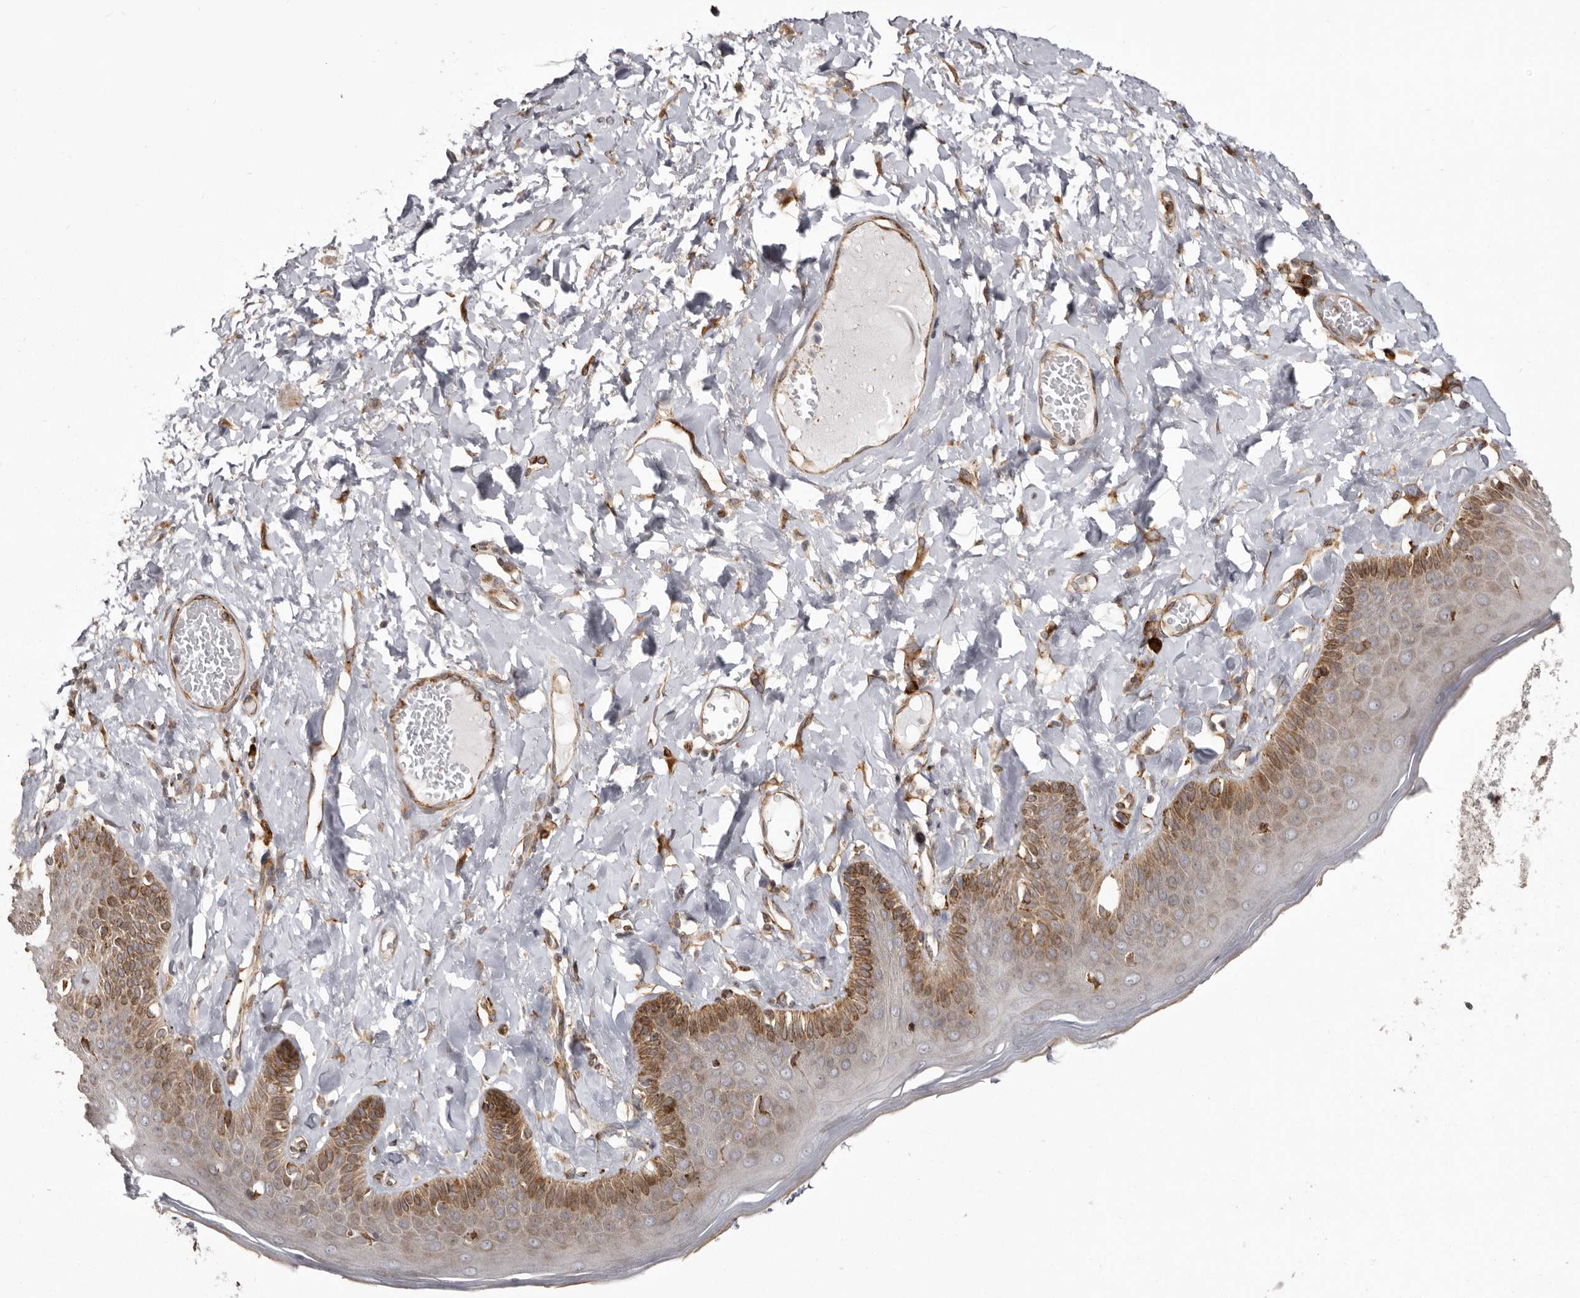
{"staining": {"intensity": "moderate", "quantity": "25%-75%", "location": "cytoplasmic/membranous"}, "tissue": "skin", "cell_type": "Epidermal cells", "image_type": "normal", "snomed": [{"axis": "morphology", "description": "Normal tissue, NOS"}, {"axis": "topography", "description": "Anal"}], "caption": "This micrograph displays immunohistochemistry (IHC) staining of normal human skin, with medium moderate cytoplasmic/membranous positivity in about 25%-75% of epidermal cells.", "gene": "NUP43", "patient": {"sex": "male", "age": 69}}